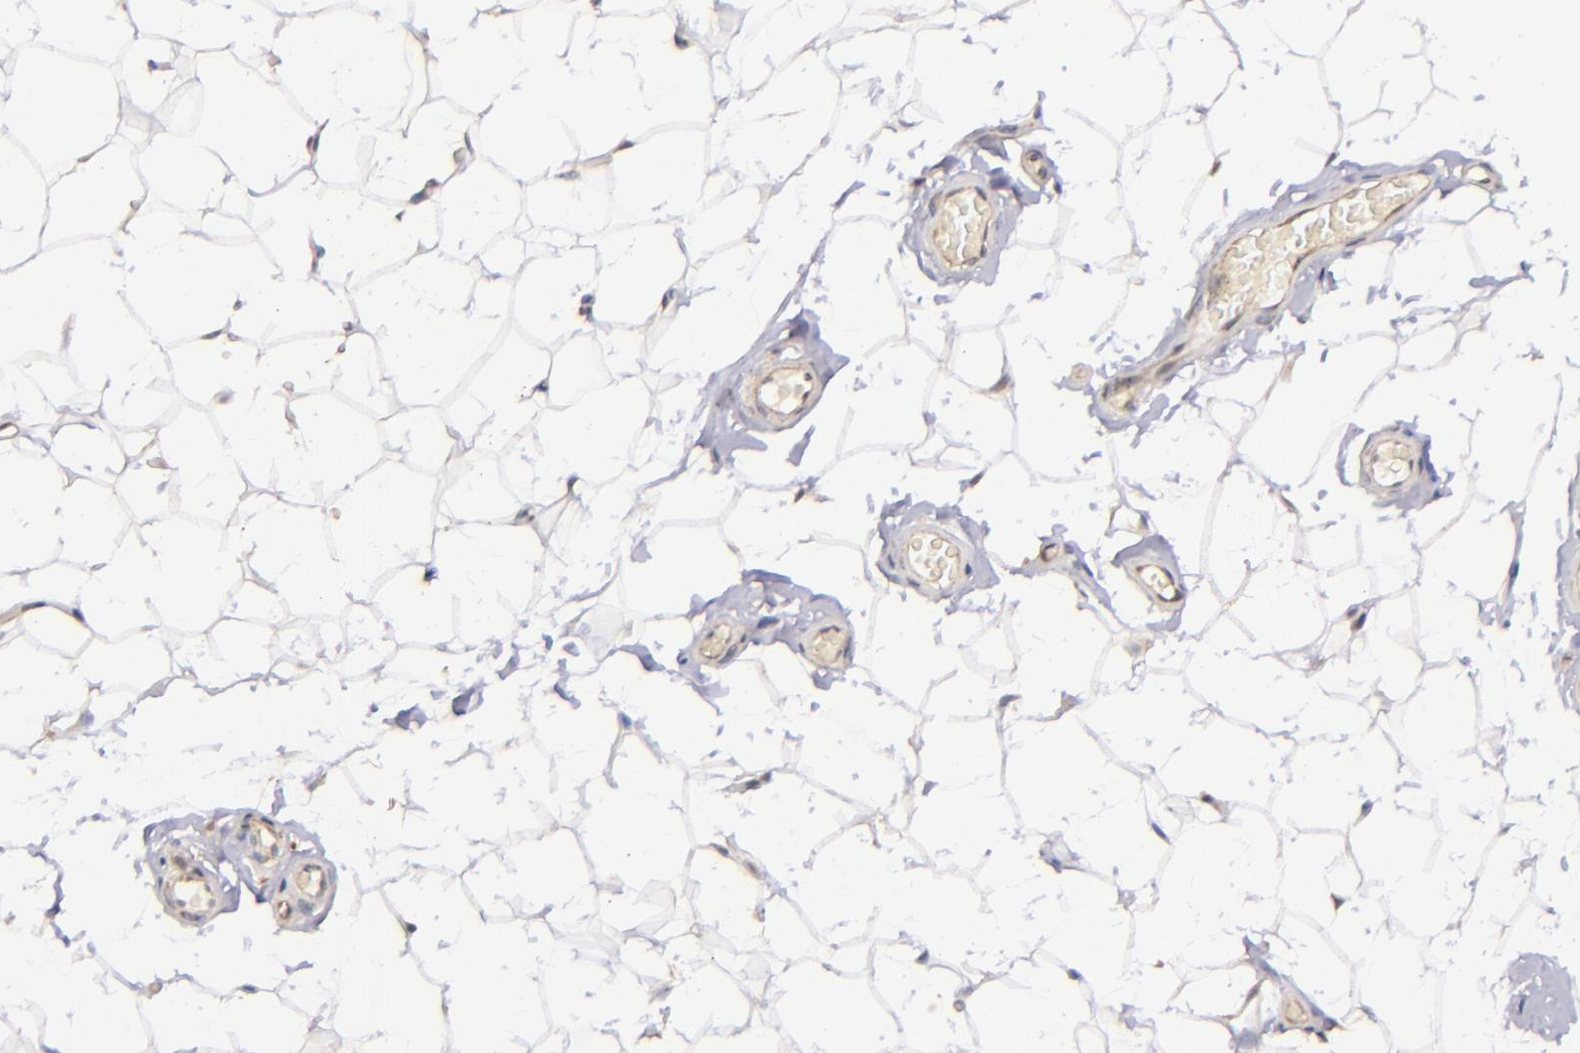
{"staining": {"intensity": "negative", "quantity": "none", "location": "none"}, "tissue": "adipose tissue", "cell_type": "Adipocytes", "image_type": "normal", "snomed": [{"axis": "morphology", "description": "Normal tissue, NOS"}, {"axis": "topography", "description": "Soft tissue"}], "caption": "Adipocytes show no significant positivity in unremarkable adipose tissue. Nuclei are stained in blue.", "gene": "SHC1", "patient": {"sex": "male", "age": 26}}